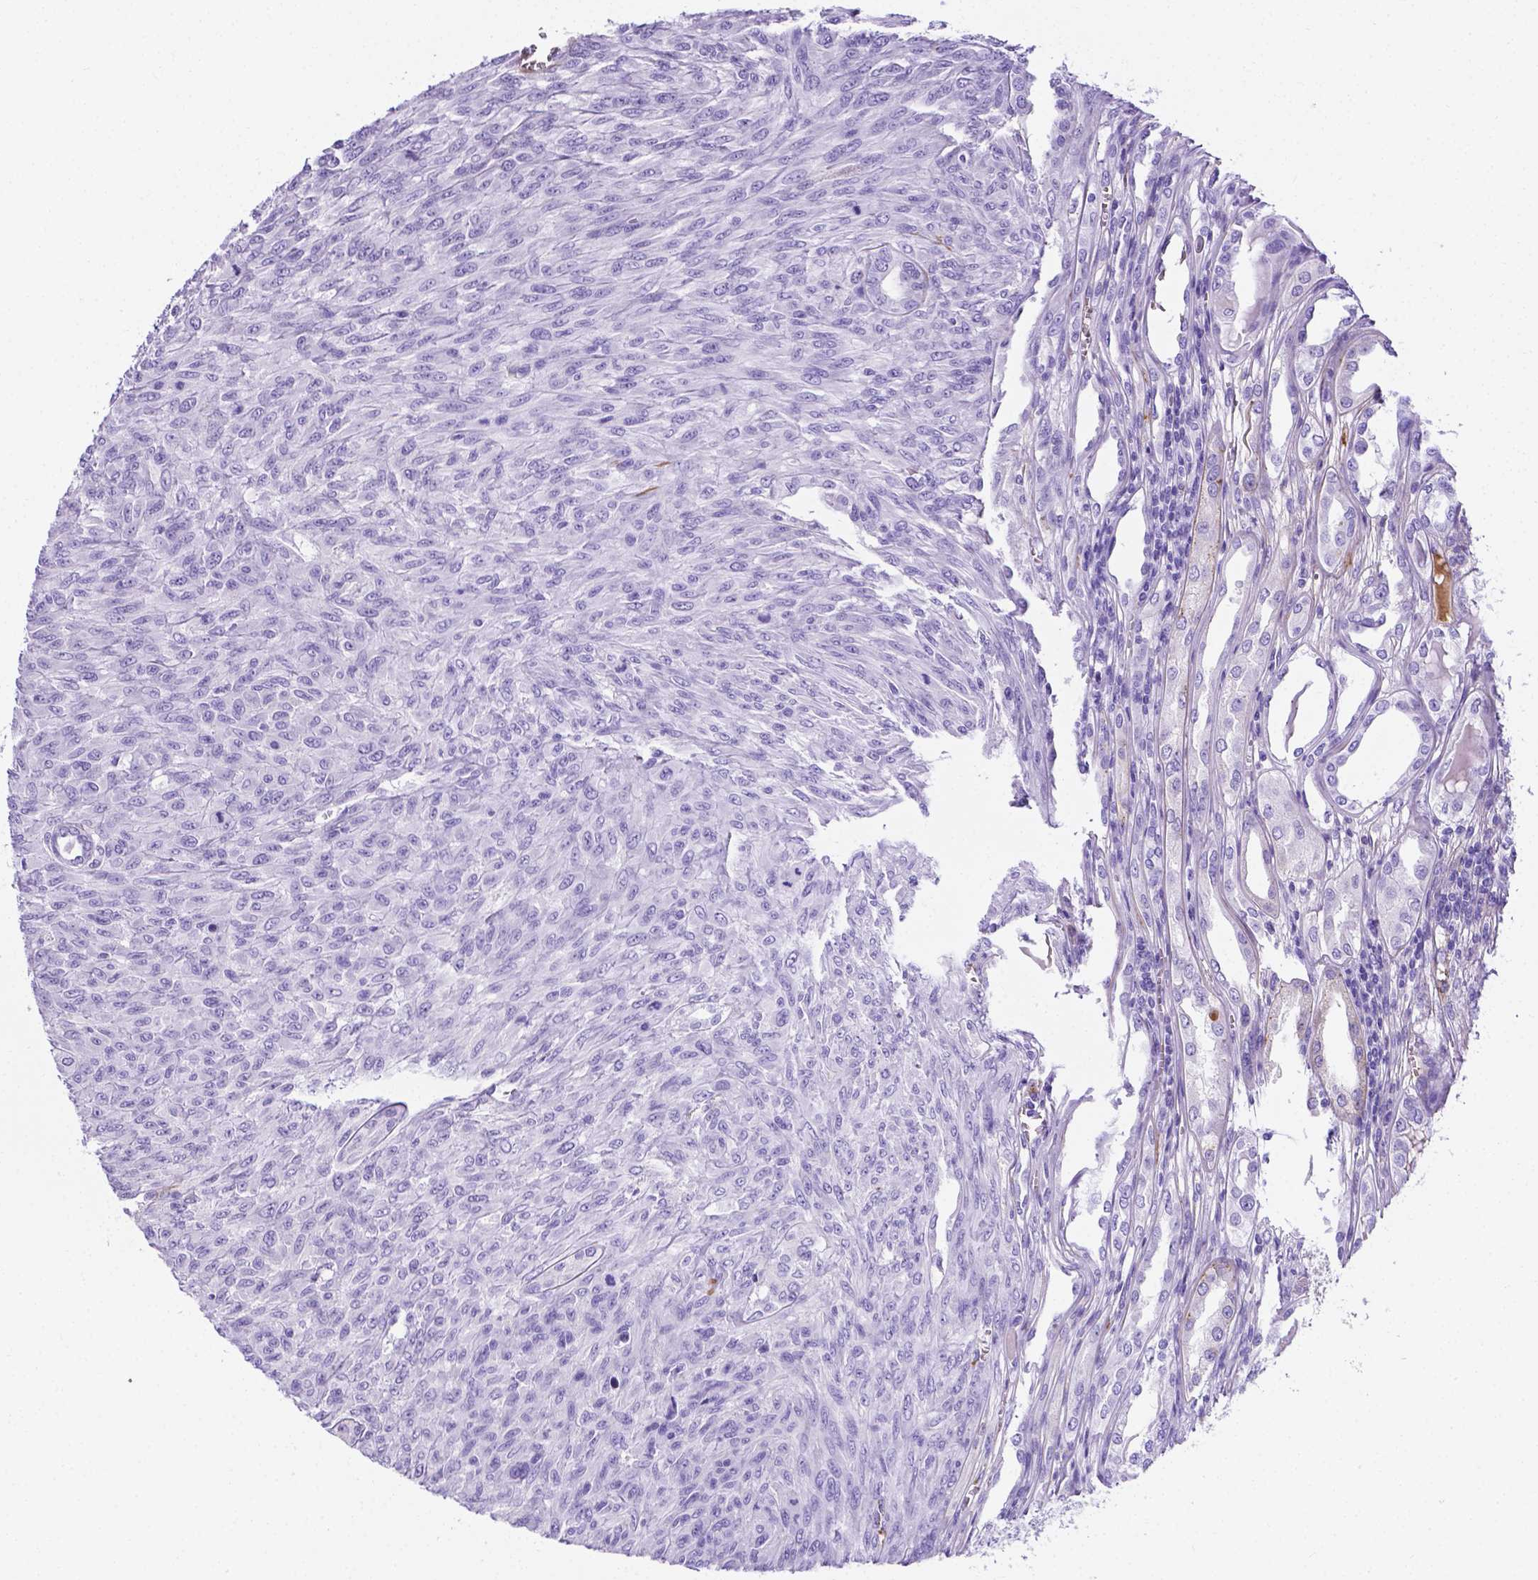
{"staining": {"intensity": "negative", "quantity": "none", "location": "none"}, "tissue": "renal cancer", "cell_type": "Tumor cells", "image_type": "cancer", "snomed": [{"axis": "morphology", "description": "Adenocarcinoma, NOS"}, {"axis": "topography", "description": "Kidney"}], "caption": "Adenocarcinoma (renal) was stained to show a protein in brown. There is no significant expression in tumor cells.", "gene": "APOE", "patient": {"sex": "male", "age": 58}}